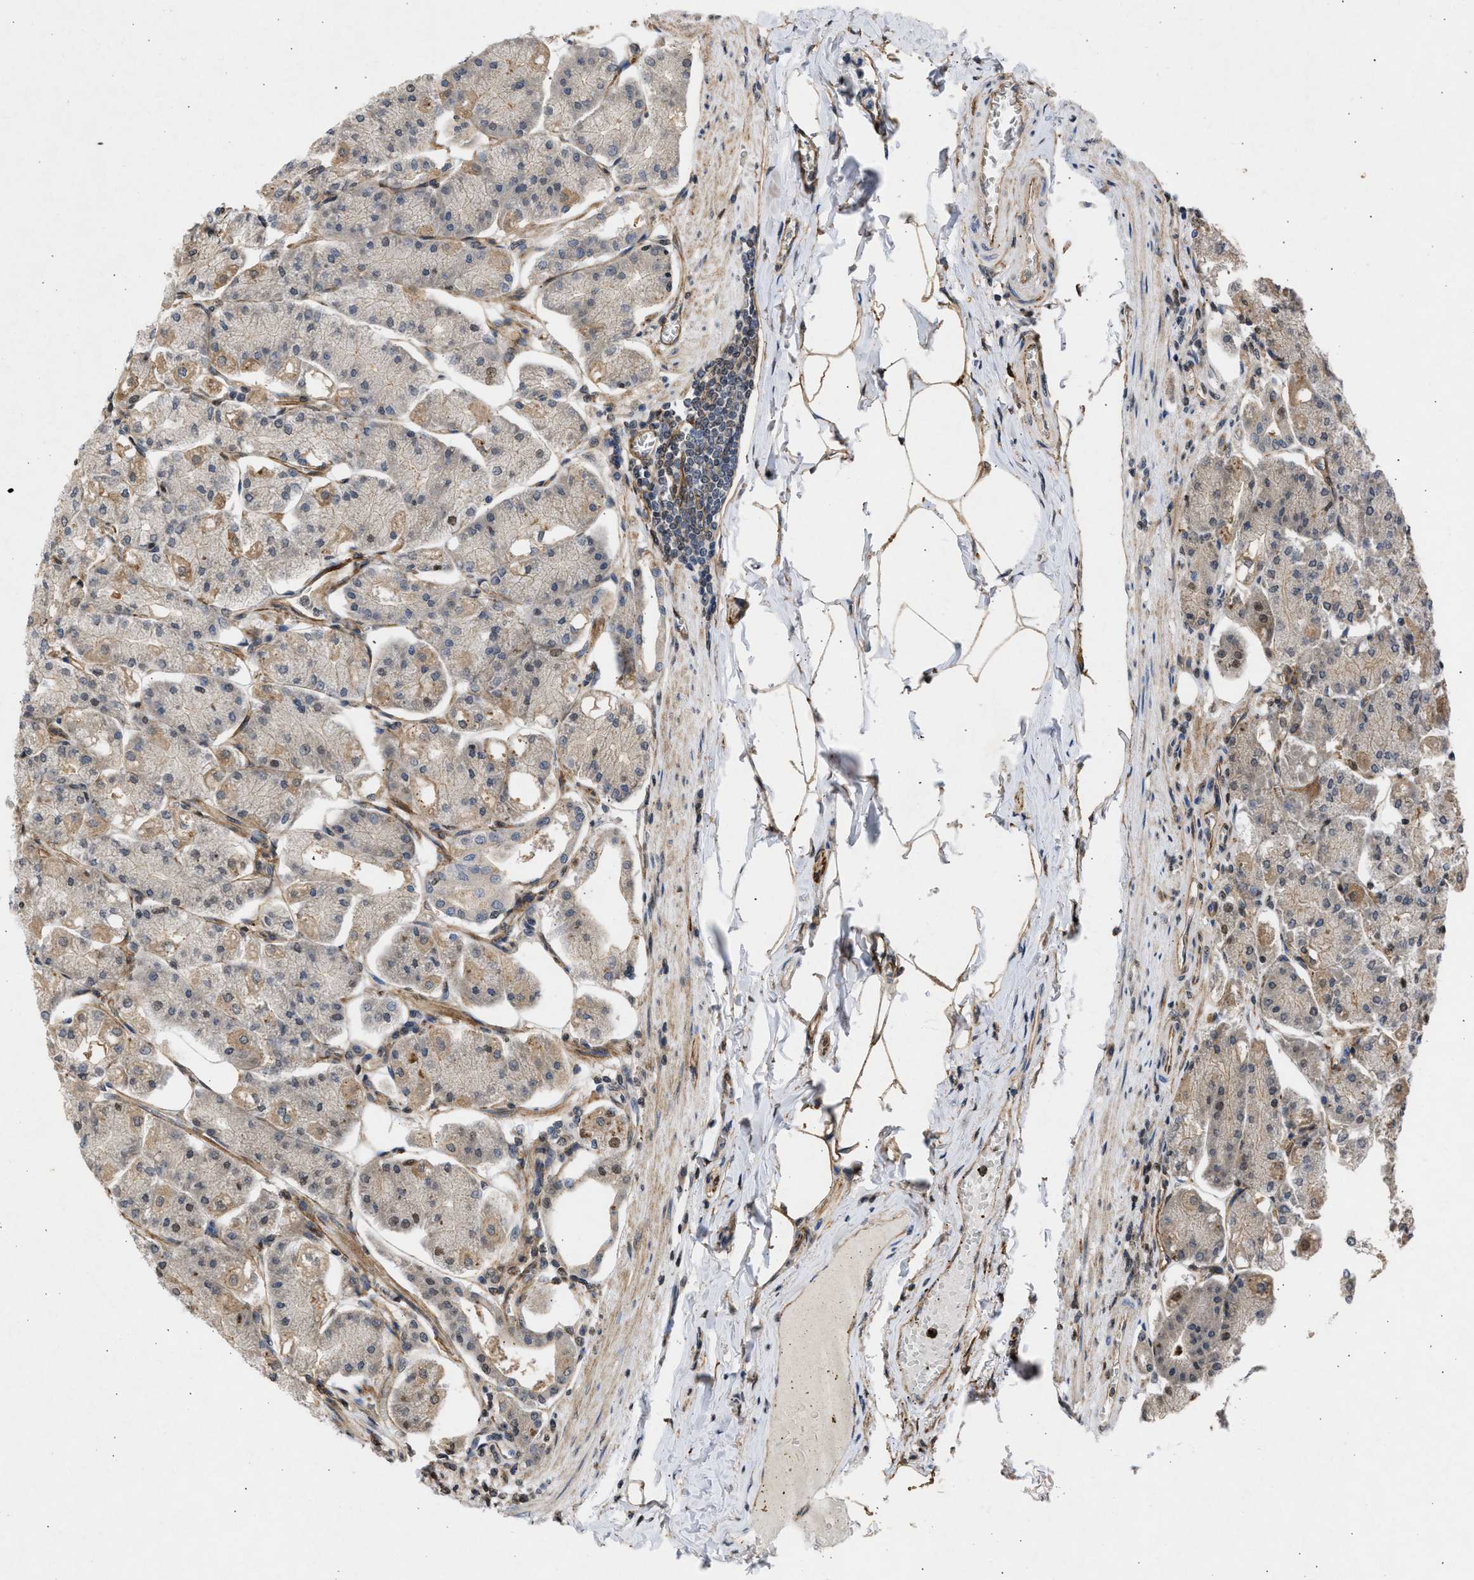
{"staining": {"intensity": "moderate", "quantity": "25%-75%", "location": "cytoplasmic/membranous,nuclear"}, "tissue": "stomach", "cell_type": "Glandular cells", "image_type": "normal", "snomed": [{"axis": "morphology", "description": "Normal tissue, NOS"}, {"axis": "topography", "description": "Stomach, lower"}], "caption": "Glandular cells show medium levels of moderate cytoplasmic/membranous,nuclear staining in approximately 25%-75% of cells in benign stomach.", "gene": "NUP35", "patient": {"sex": "male", "age": 71}}